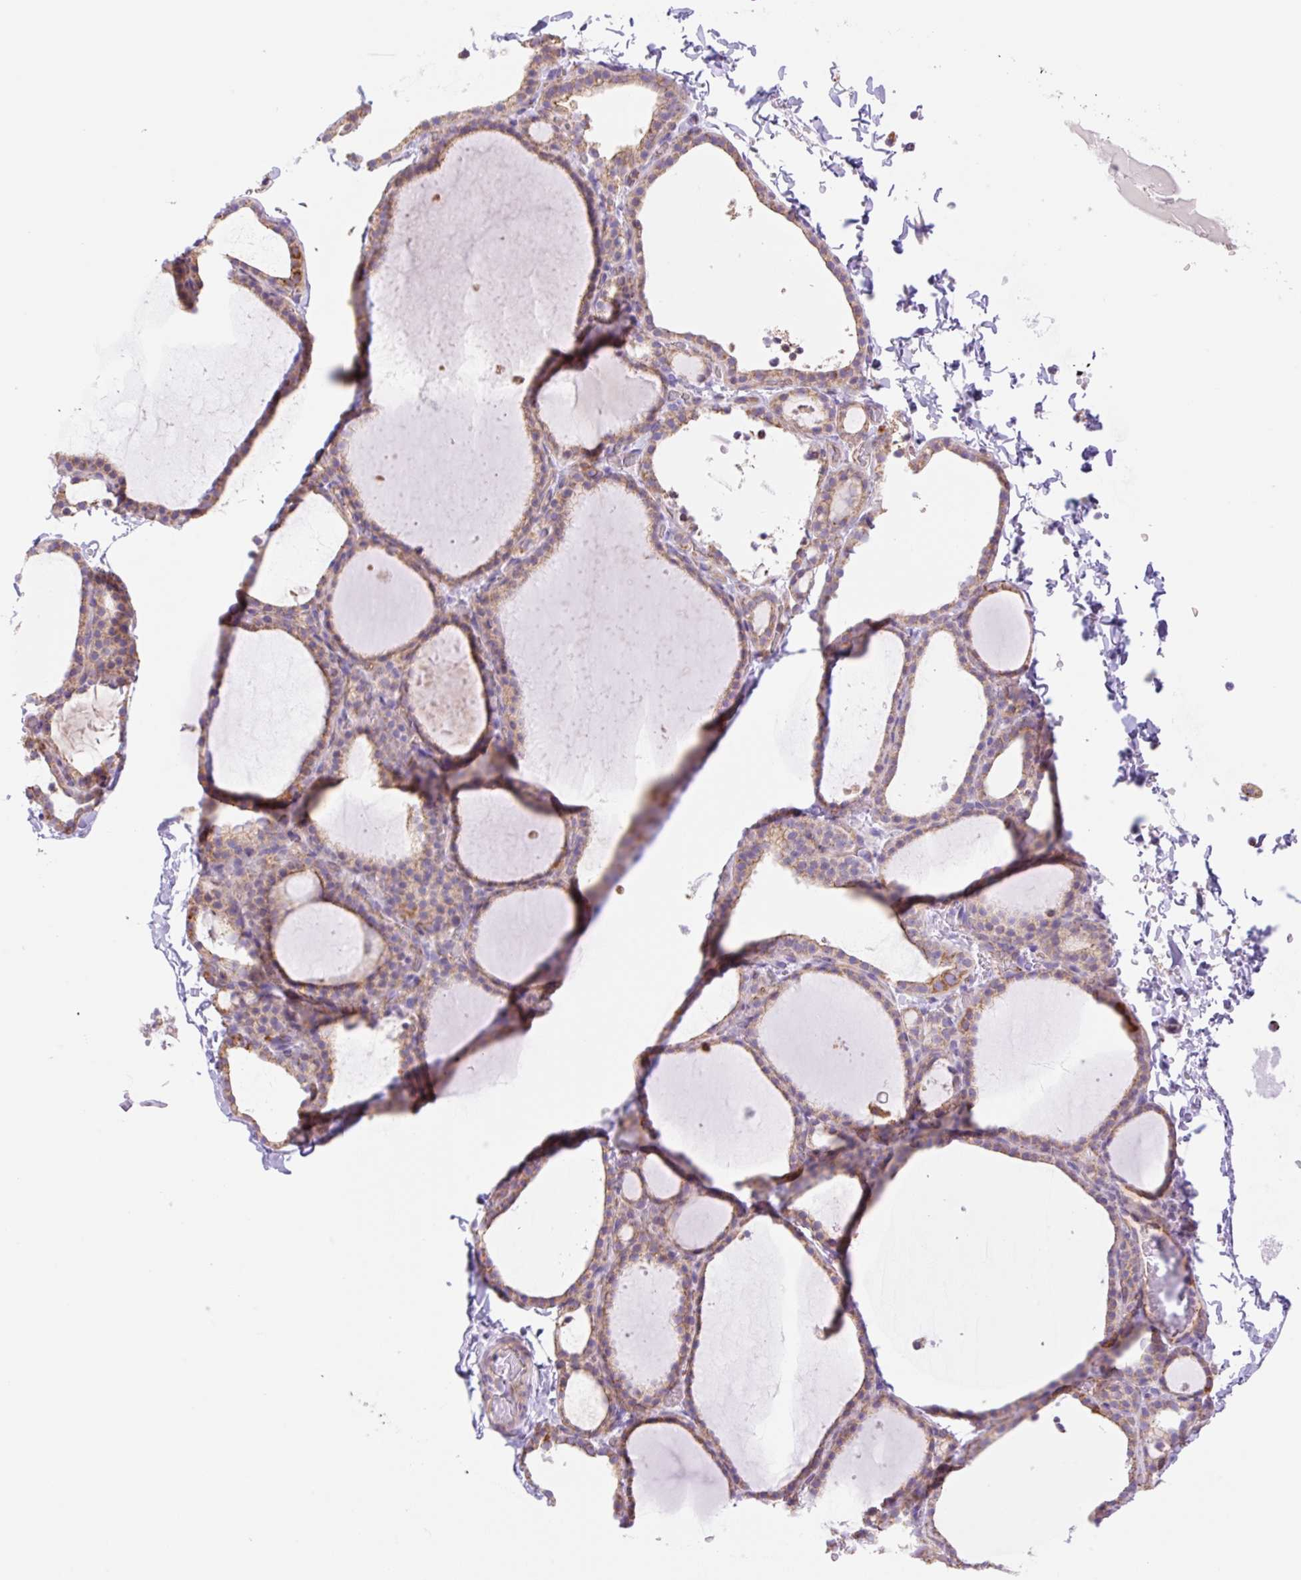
{"staining": {"intensity": "moderate", "quantity": "25%-75%", "location": "cytoplasmic/membranous"}, "tissue": "thyroid gland", "cell_type": "Glandular cells", "image_type": "normal", "snomed": [{"axis": "morphology", "description": "Normal tissue, NOS"}, {"axis": "topography", "description": "Thyroid gland"}], "caption": "Normal thyroid gland exhibits moderate cytoplasmic/membranous positivity in about 25%-75% of glandular cells, visualized by immunohistochemistry. (Brightfield microscopy of DAB IHC at high magnification).", "gene": "ESAM", "patient": {"sex": "female", "age": 22}}